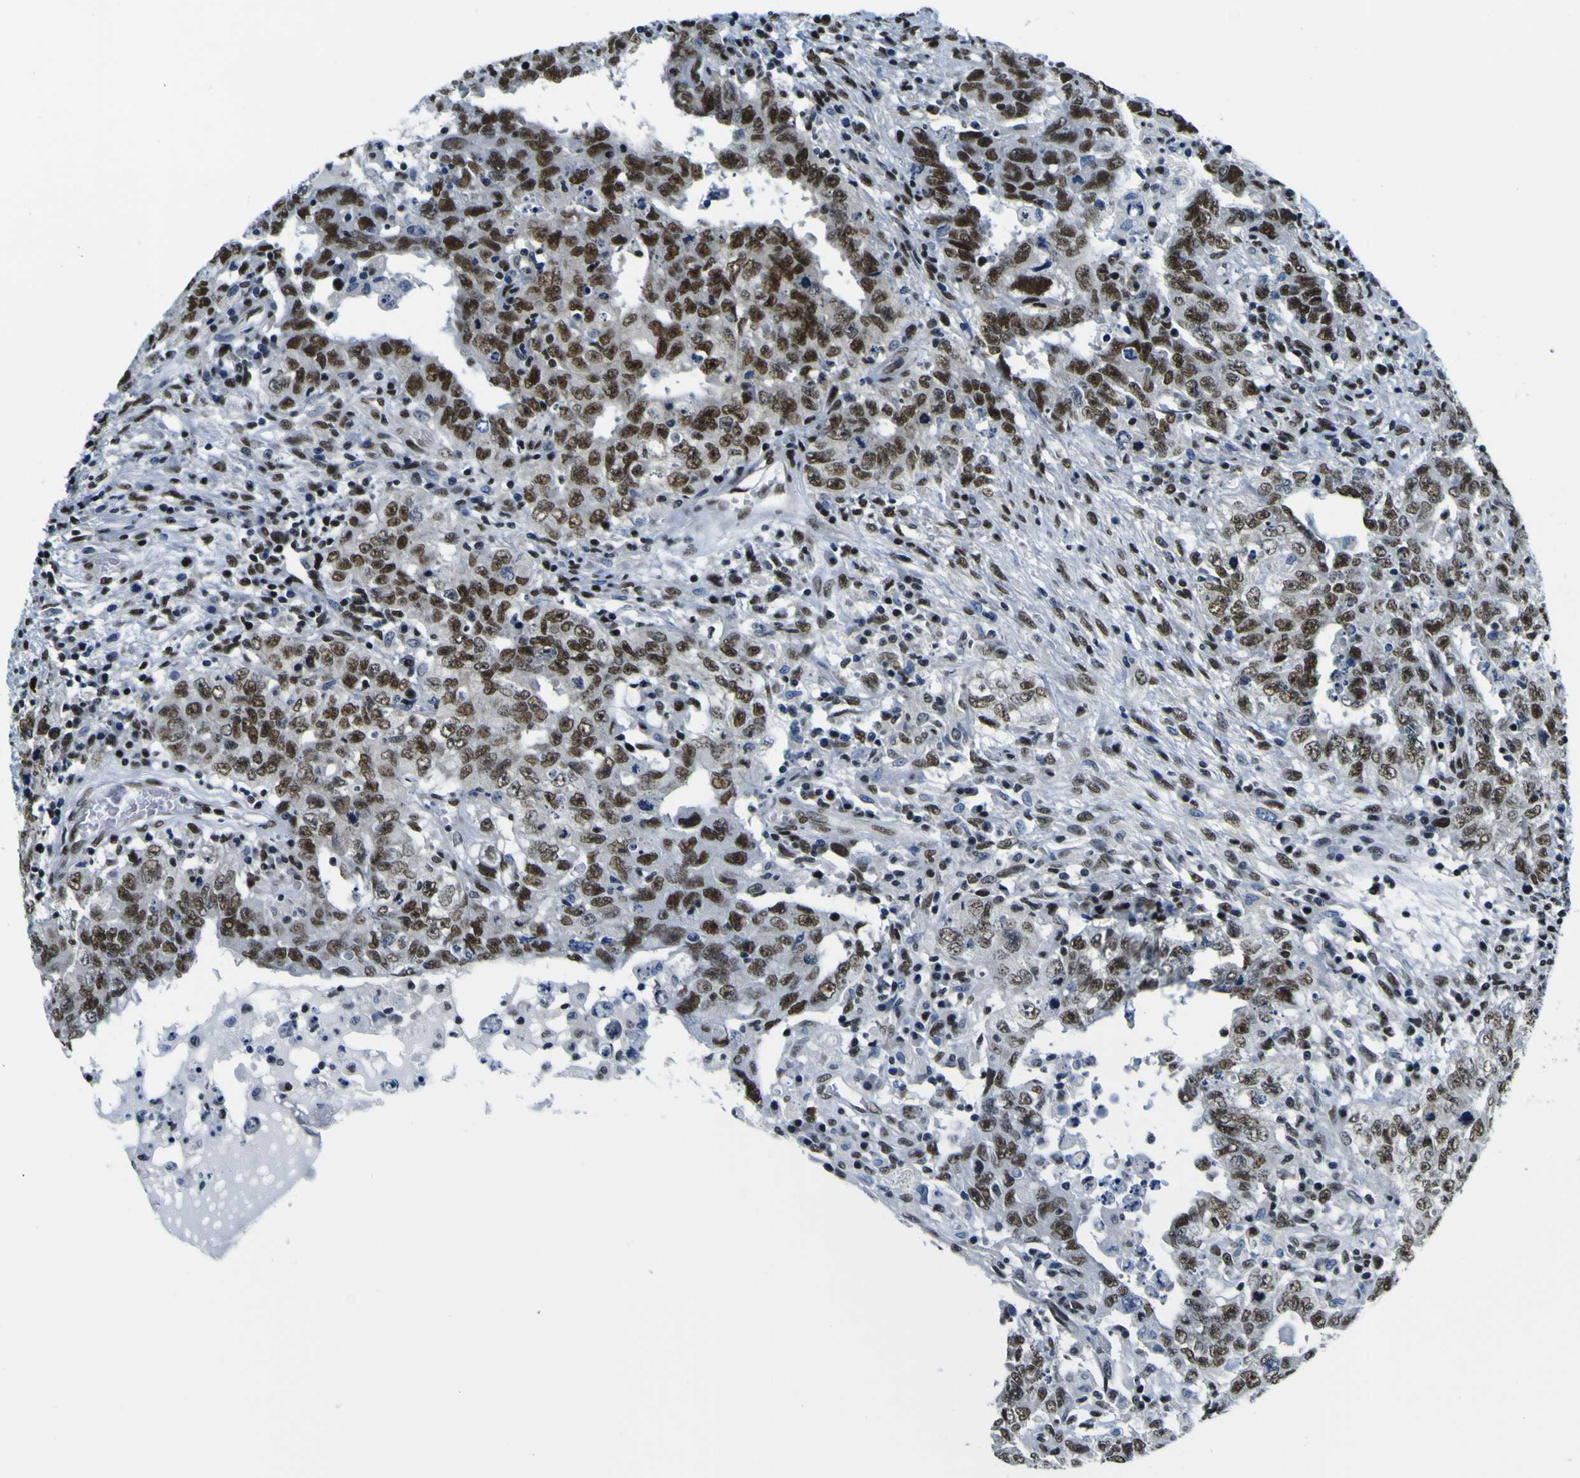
{"staining": {"intensity": "strong", "quantity": ">75%", "location": "nuclear"}, "tissue": "testis cancer", "cell_type": "Tumor cells", "image_type": "cancer", "snomed": [{"axis": "morphology", "description": "Carcinoma, Embryonal, NOS"}, {"axis": "topography", "description": "Testis"}], "caption": "The immunohistochemical stain shows strong nuclear positivity in tumor cells of testis cancer tissue. The protein is shown in brown color, while the nuclei are stained blue.", "gene": "SP1", "patient": {"sex": "male", "age": 26}}